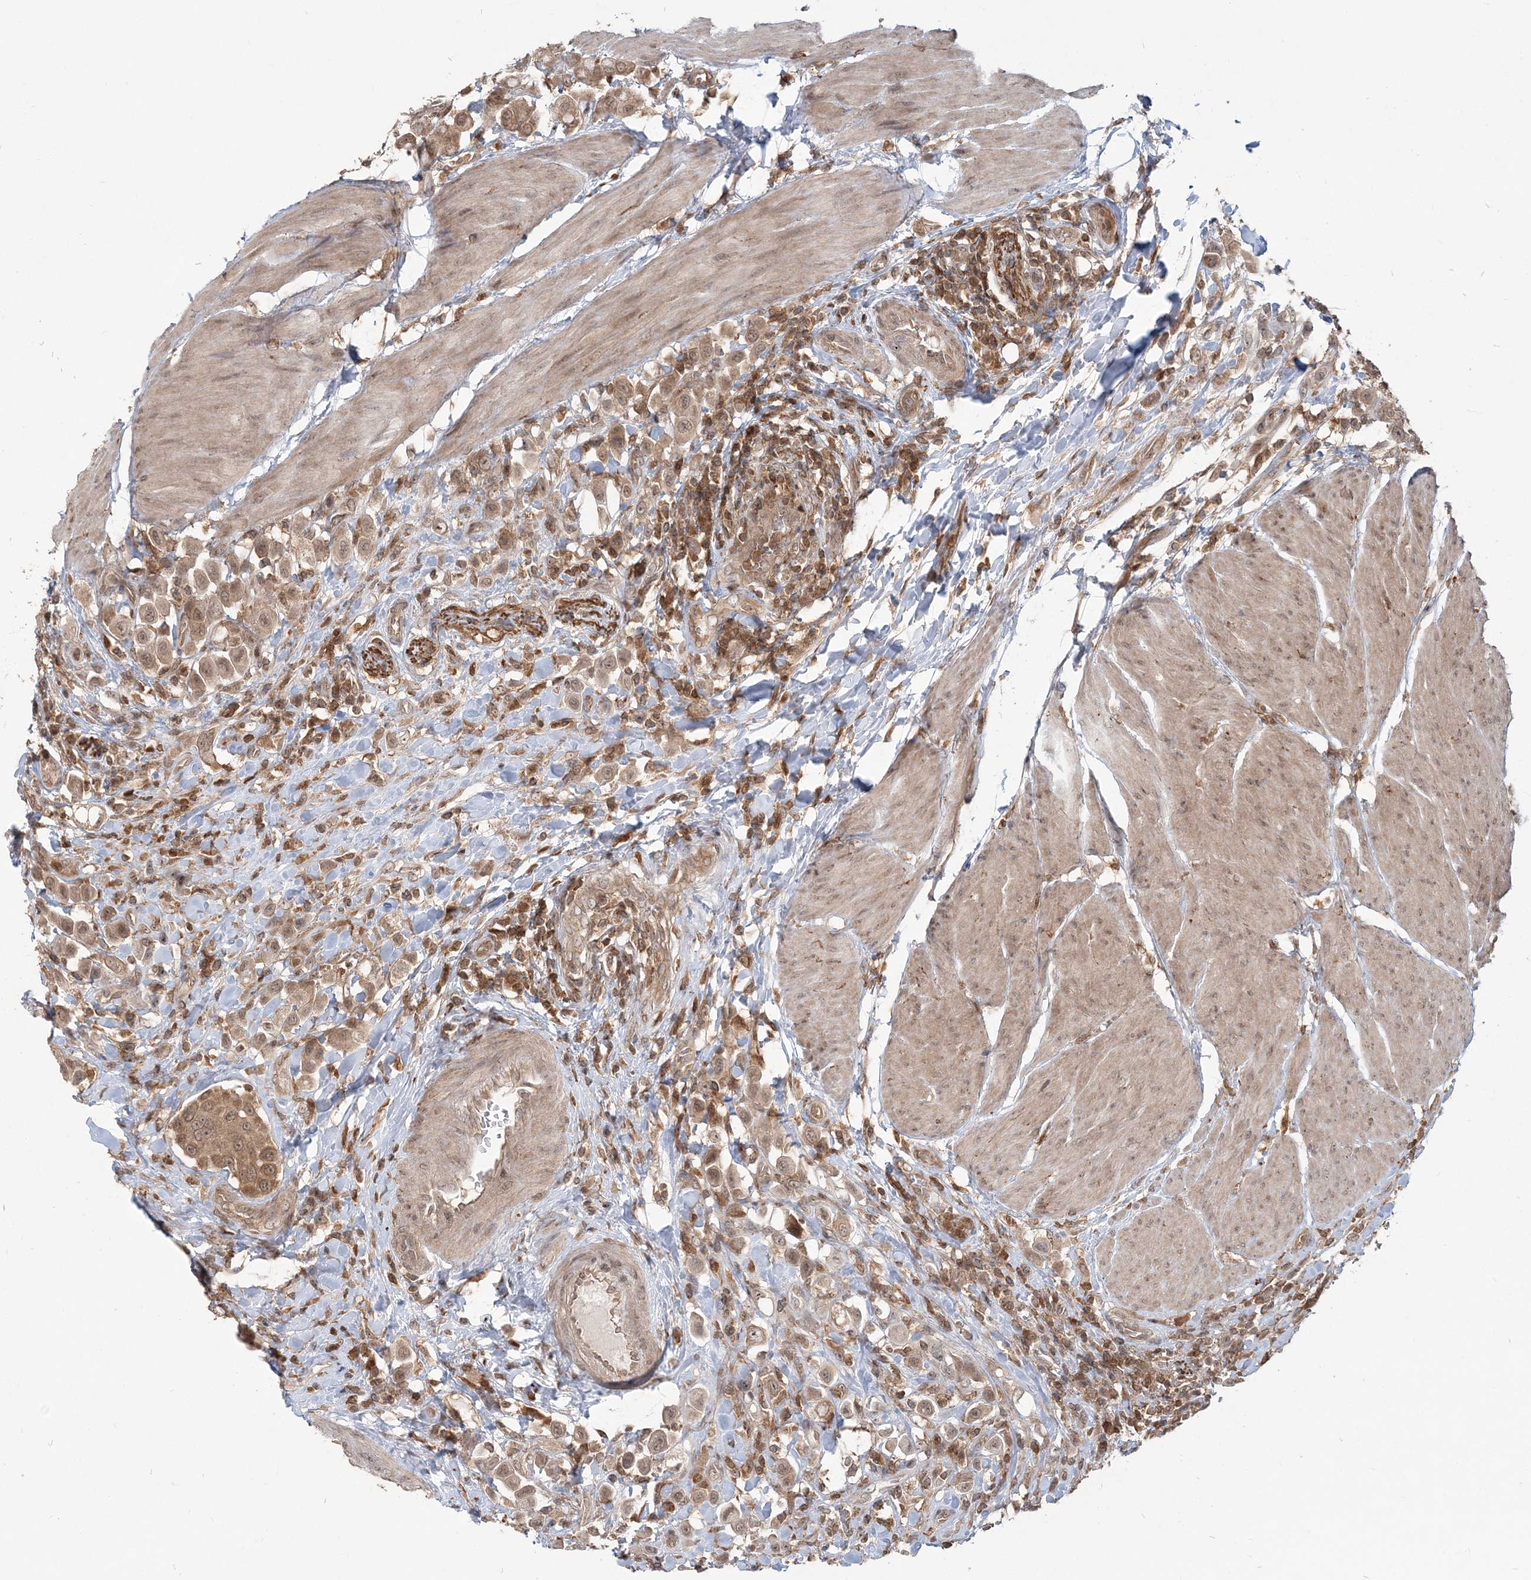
{"staining": {"intensity": "weak", "quantity": ">75%", "location": "cytoplasmic/membranous,nuclear"}, "tissue": "urothelial cancer", "cell_type": "Tumor cells", "image_type": "cancer", "snomed": [{"axis": "morphology", "description": "Urothelial carcinoma, High grade"}, {"axis": "topography", "description": "Urinary bladder"}], "caption": "Immunohistochemical staining of urothelial cancer exhibits low levels of weak cytoplasmic/membranous and nuclear protein positivity in approximately >75% of tumor cells.", "gene": "CAB39", "patient": {"sex": "male", "age": 50}}